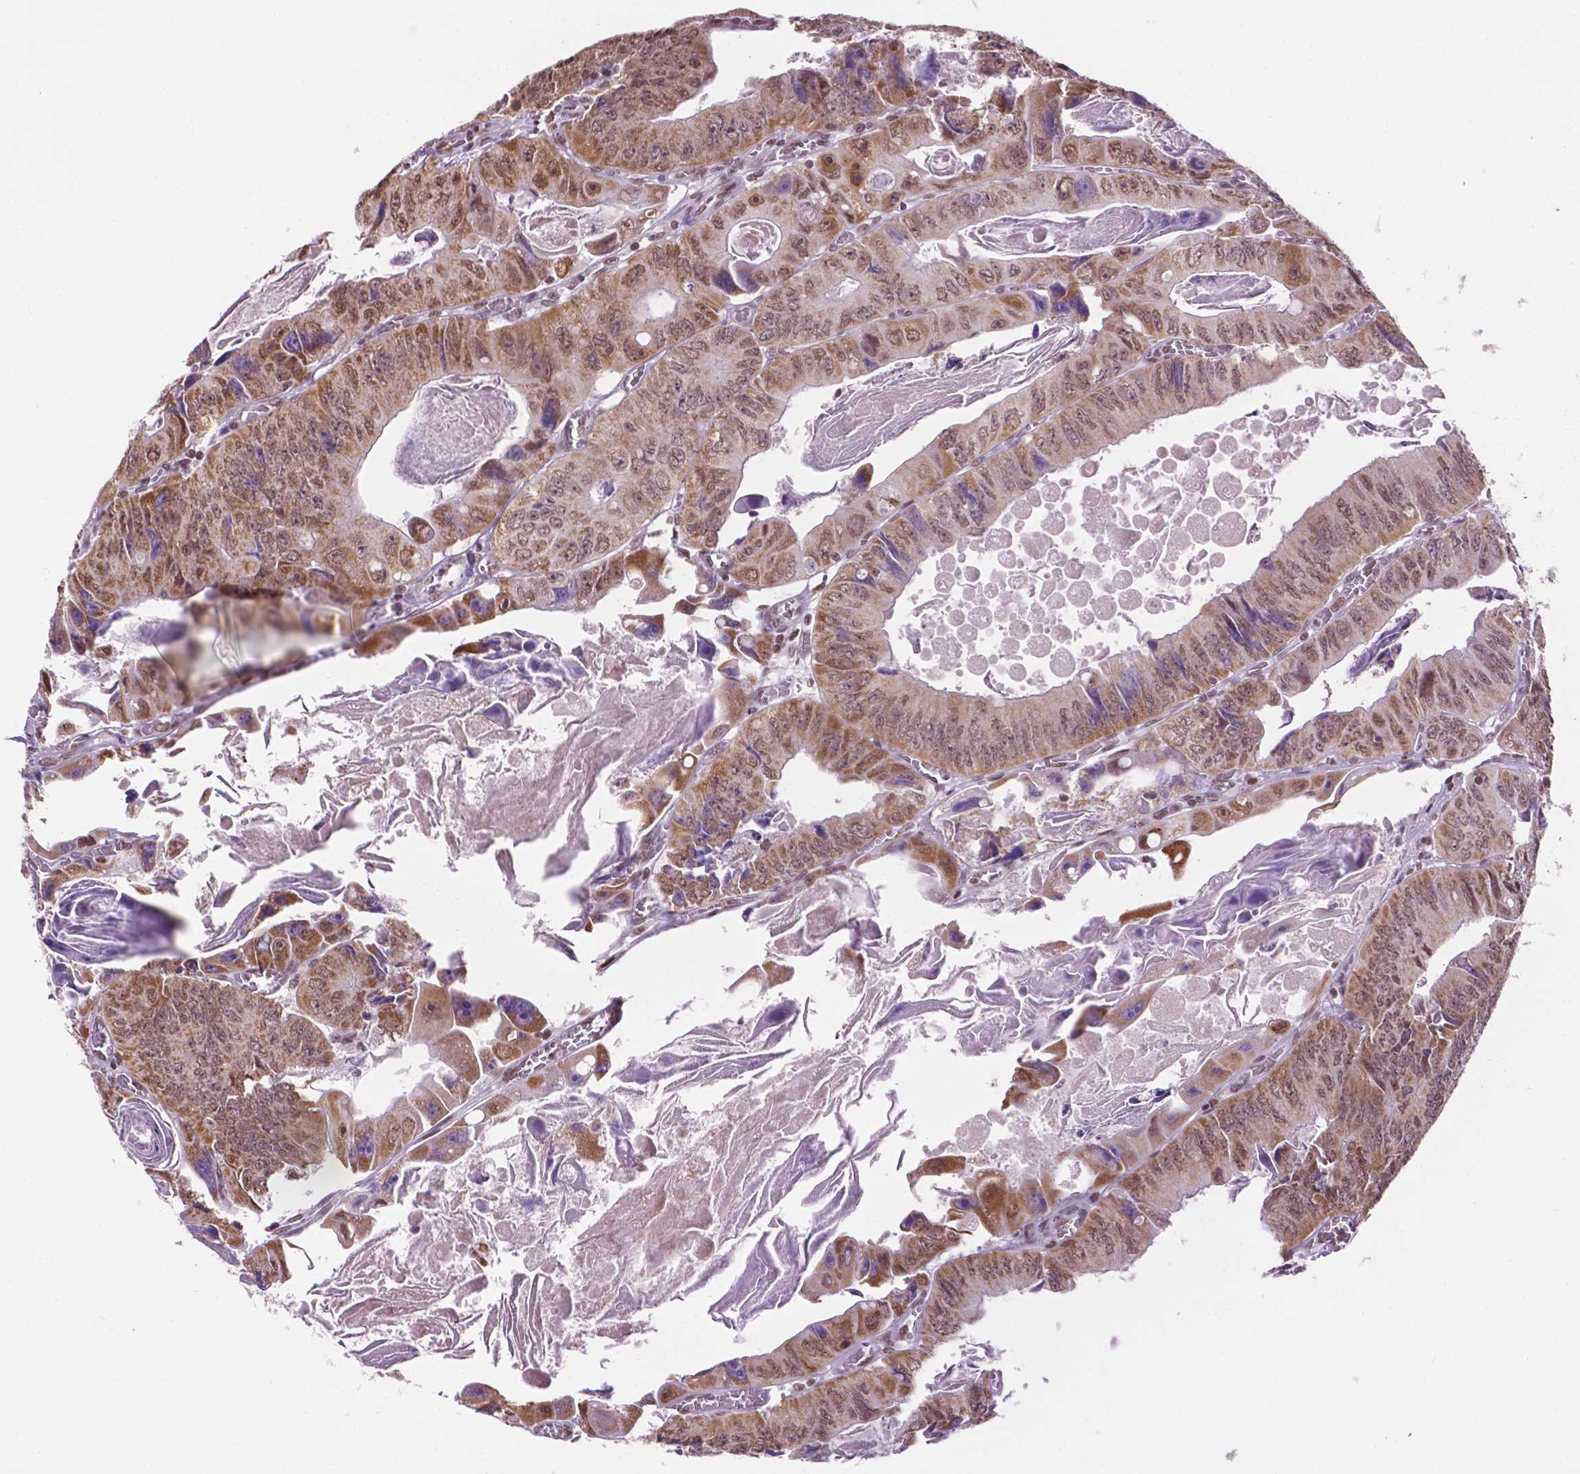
{"staining": {"intensity": "moderate", "quantity": ">75%", "location": "cytoplasmic/membranous,nuclear"}, "tissue": "colorectal cancer", "cell_type": "Tumor cells", "image_type": "cancer", "snomed": [{"axis": "morphology", "description": "Adenocarcinoma, NOS"}, {"axis": "topography", "description": "Colon"}], "caption": "A brown stain shows moderate cytoplasmic/membranous and nuclear staining of a protein in human adenocarcinoma (colorectal) tumor cells. The protein of interest is stained brown, and the nuclei are stained in blue (DAB (3,3'-diaminobenzidine) IHC with brightfield microscopy, high magnification).", "gene": "COL23A1", "patient": {"sex": "female", "age": 84}}